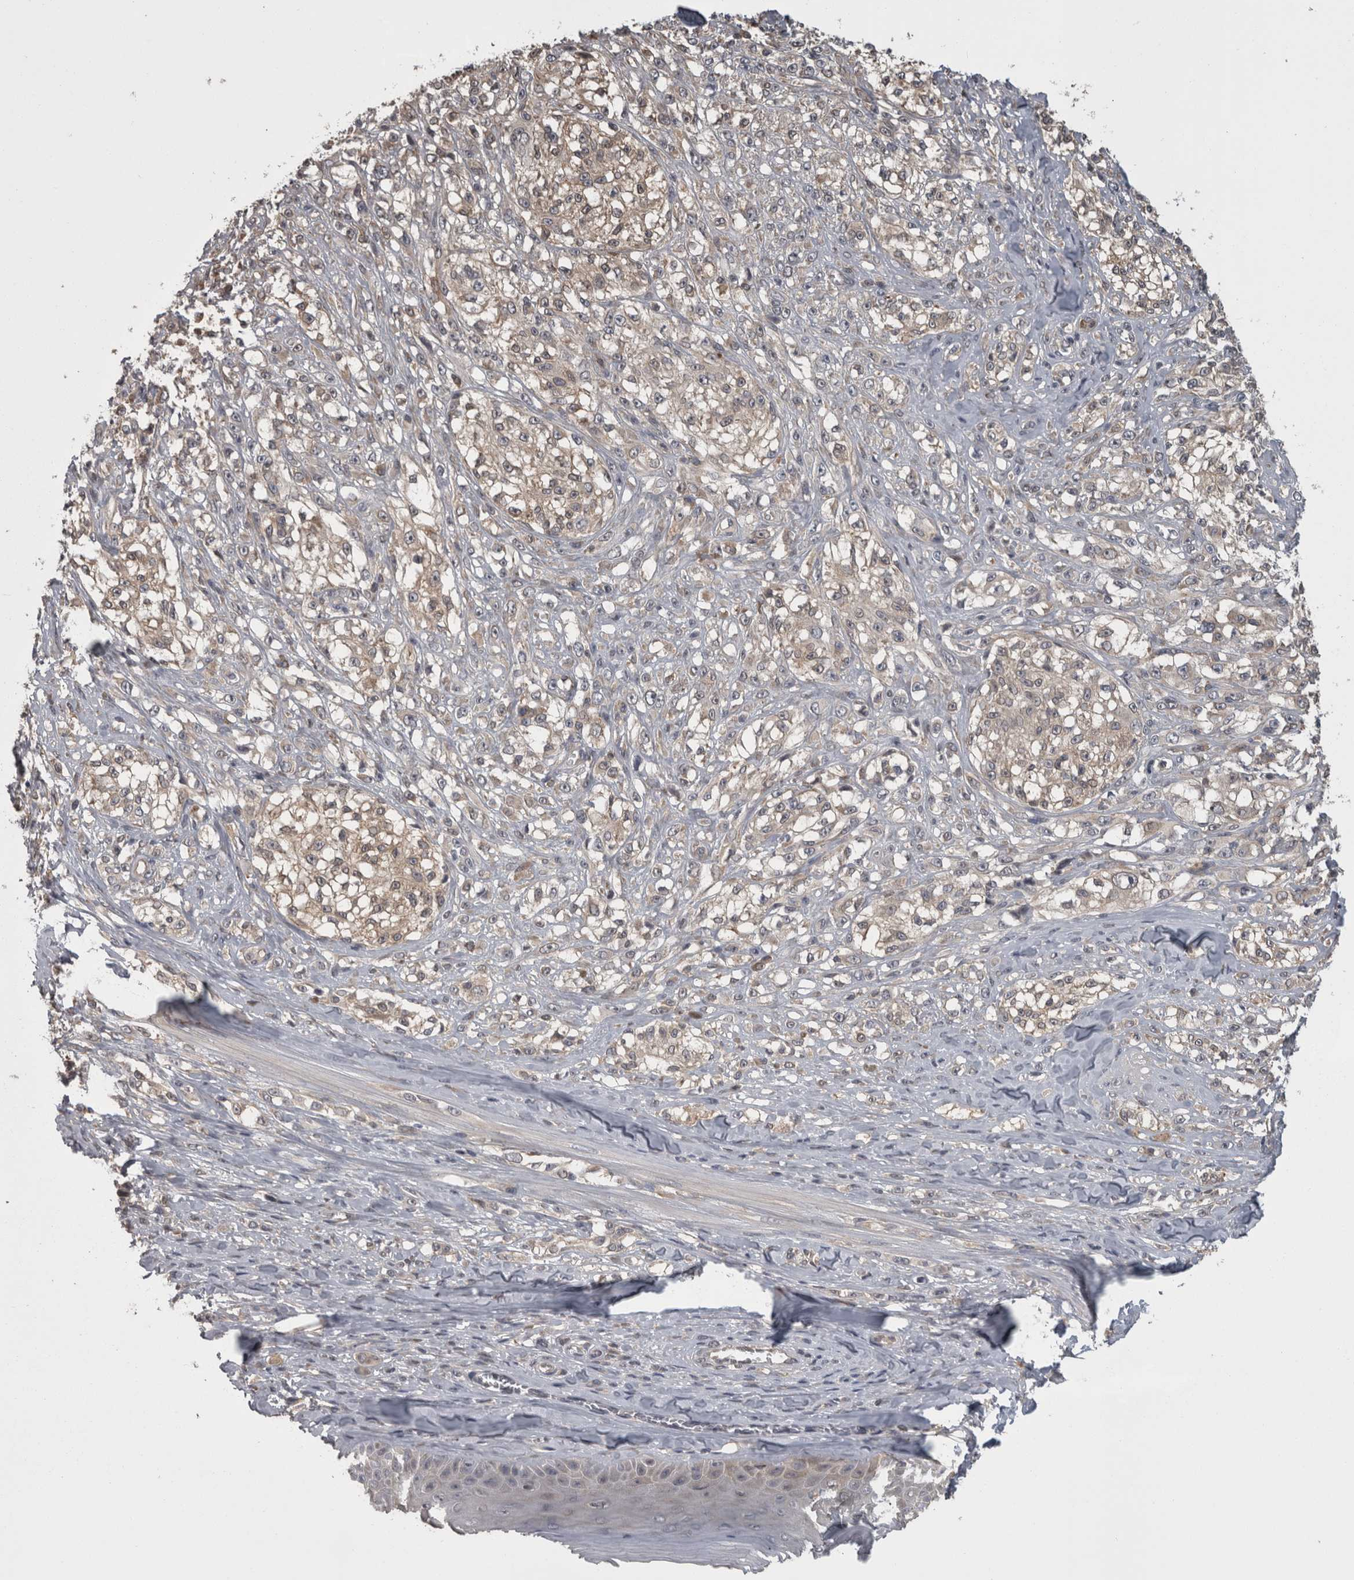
{"staining": {"intensity": "weak", "quantity": ">75%", "location": "cytoplasmic/membranous"}, "tissue": "melanoma", "cell_type": "Tumor cells", "image_type": "cancer", "snomed": [{"axis": "morphology", "description": "Malignant melanoma, NOS"}, {"axis": "topography", "description": "Skin of head"}], "caption": "Melanoma stained with a brown dye demonstrates weak cytoplasmic/membranous positive positivity in about >75% of tumor cells.", "gene": "APRT", "patient": {"sex": "male", "age": 83}}